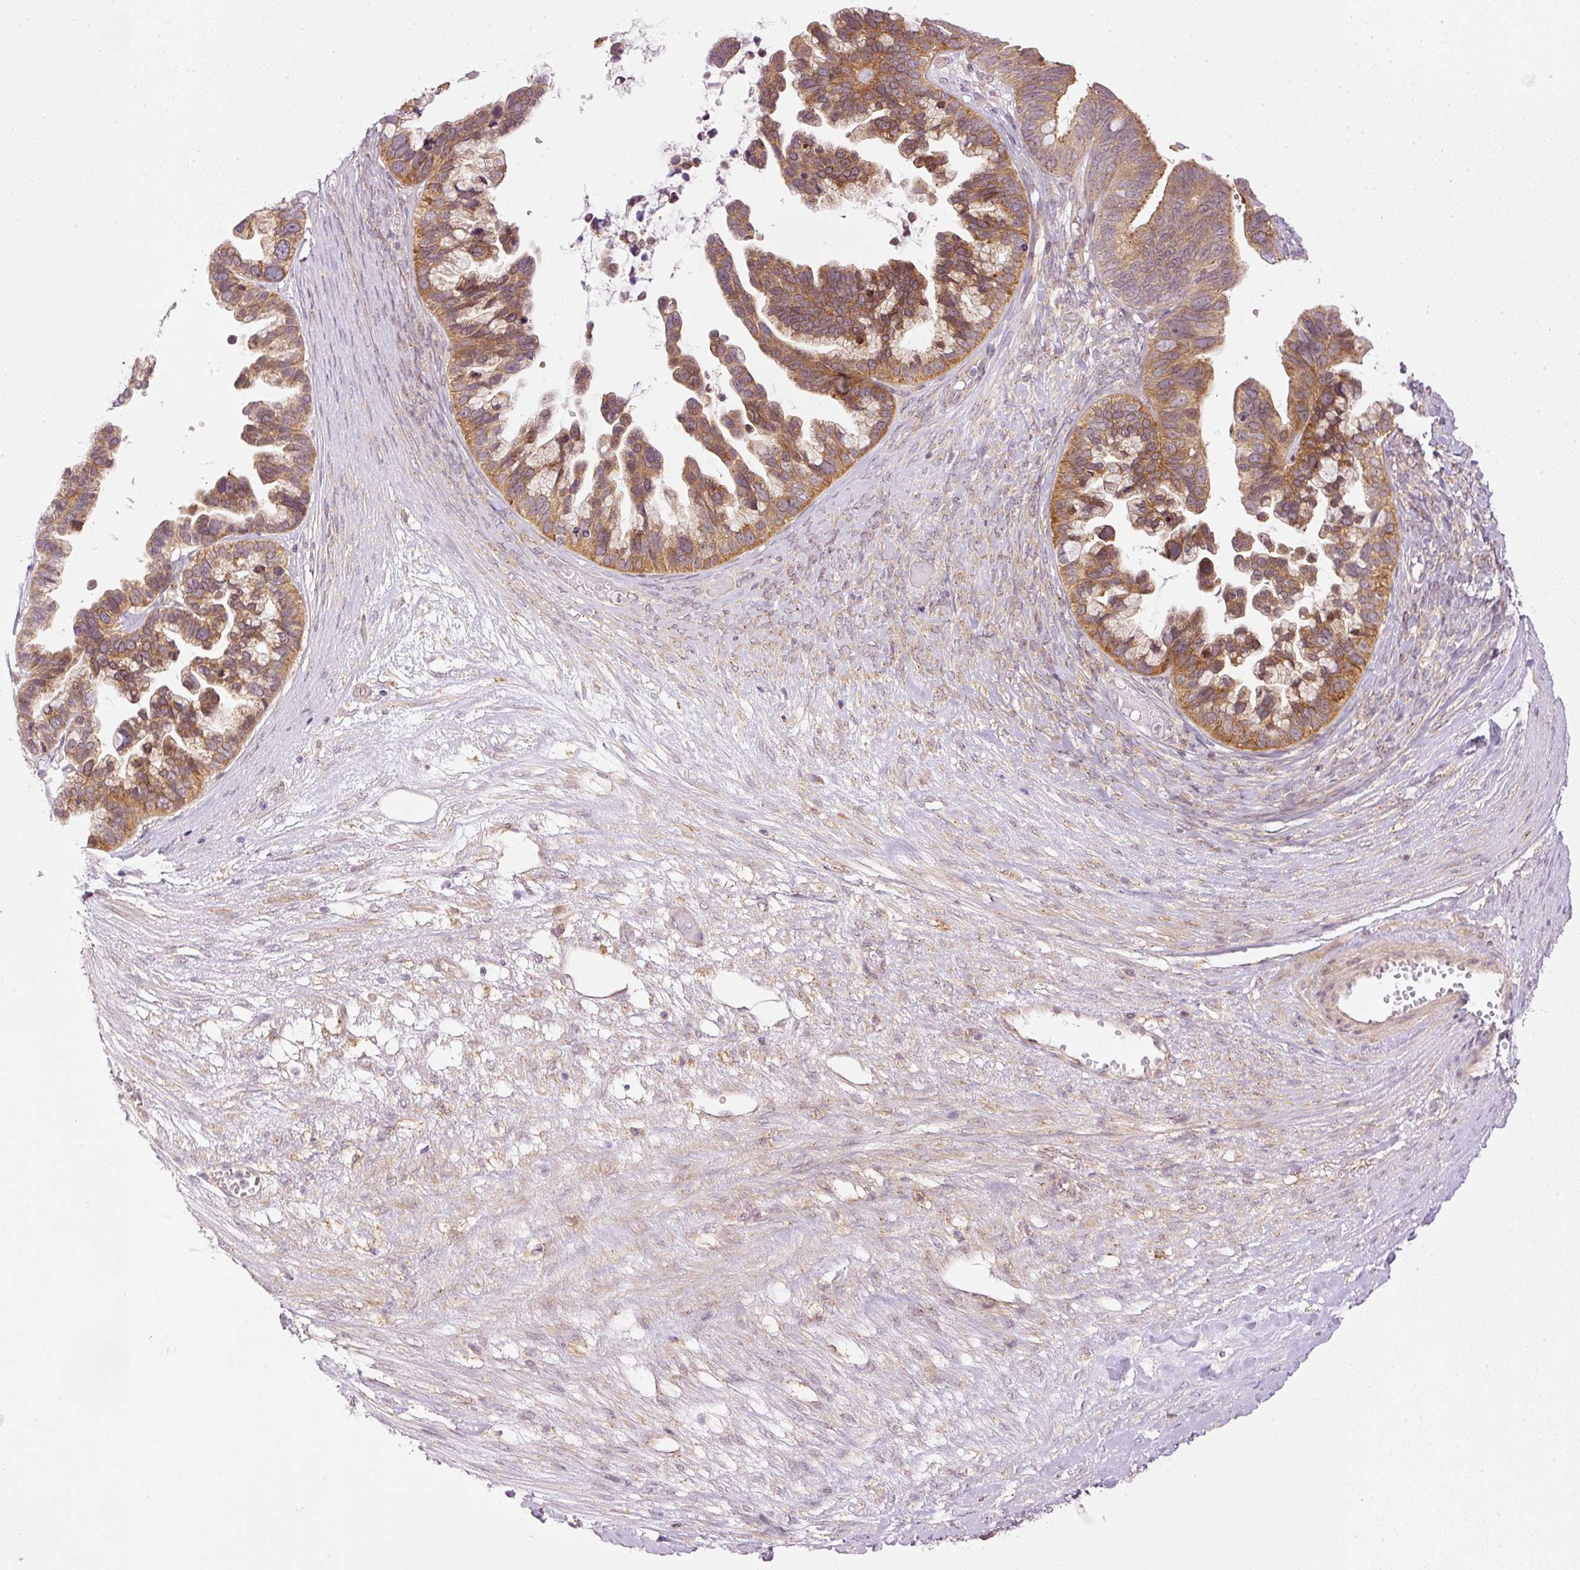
{"staining": {"intensity": "moderate", "quantity": ">75%", "location": "cytoplasmic/membranous"}, "tissue": "ovarian cancer", "cell_type": "Tumor cells", "image_type": "cancer", "snomed": [{"axis": "morphology", "description": "Cystadenocarcinoma, serous, NOS"}, {"axis": "topography", "description": "Ovary"}], "caption": "Protein expression analysis of ovarian serous cystadenocarcinoma demonstrates moderate cytoplasmic/membranous expression in approximately >75% of tumor cells.", "gene": "MZT2B", "patient": {"sex": "female", "age": 56}}